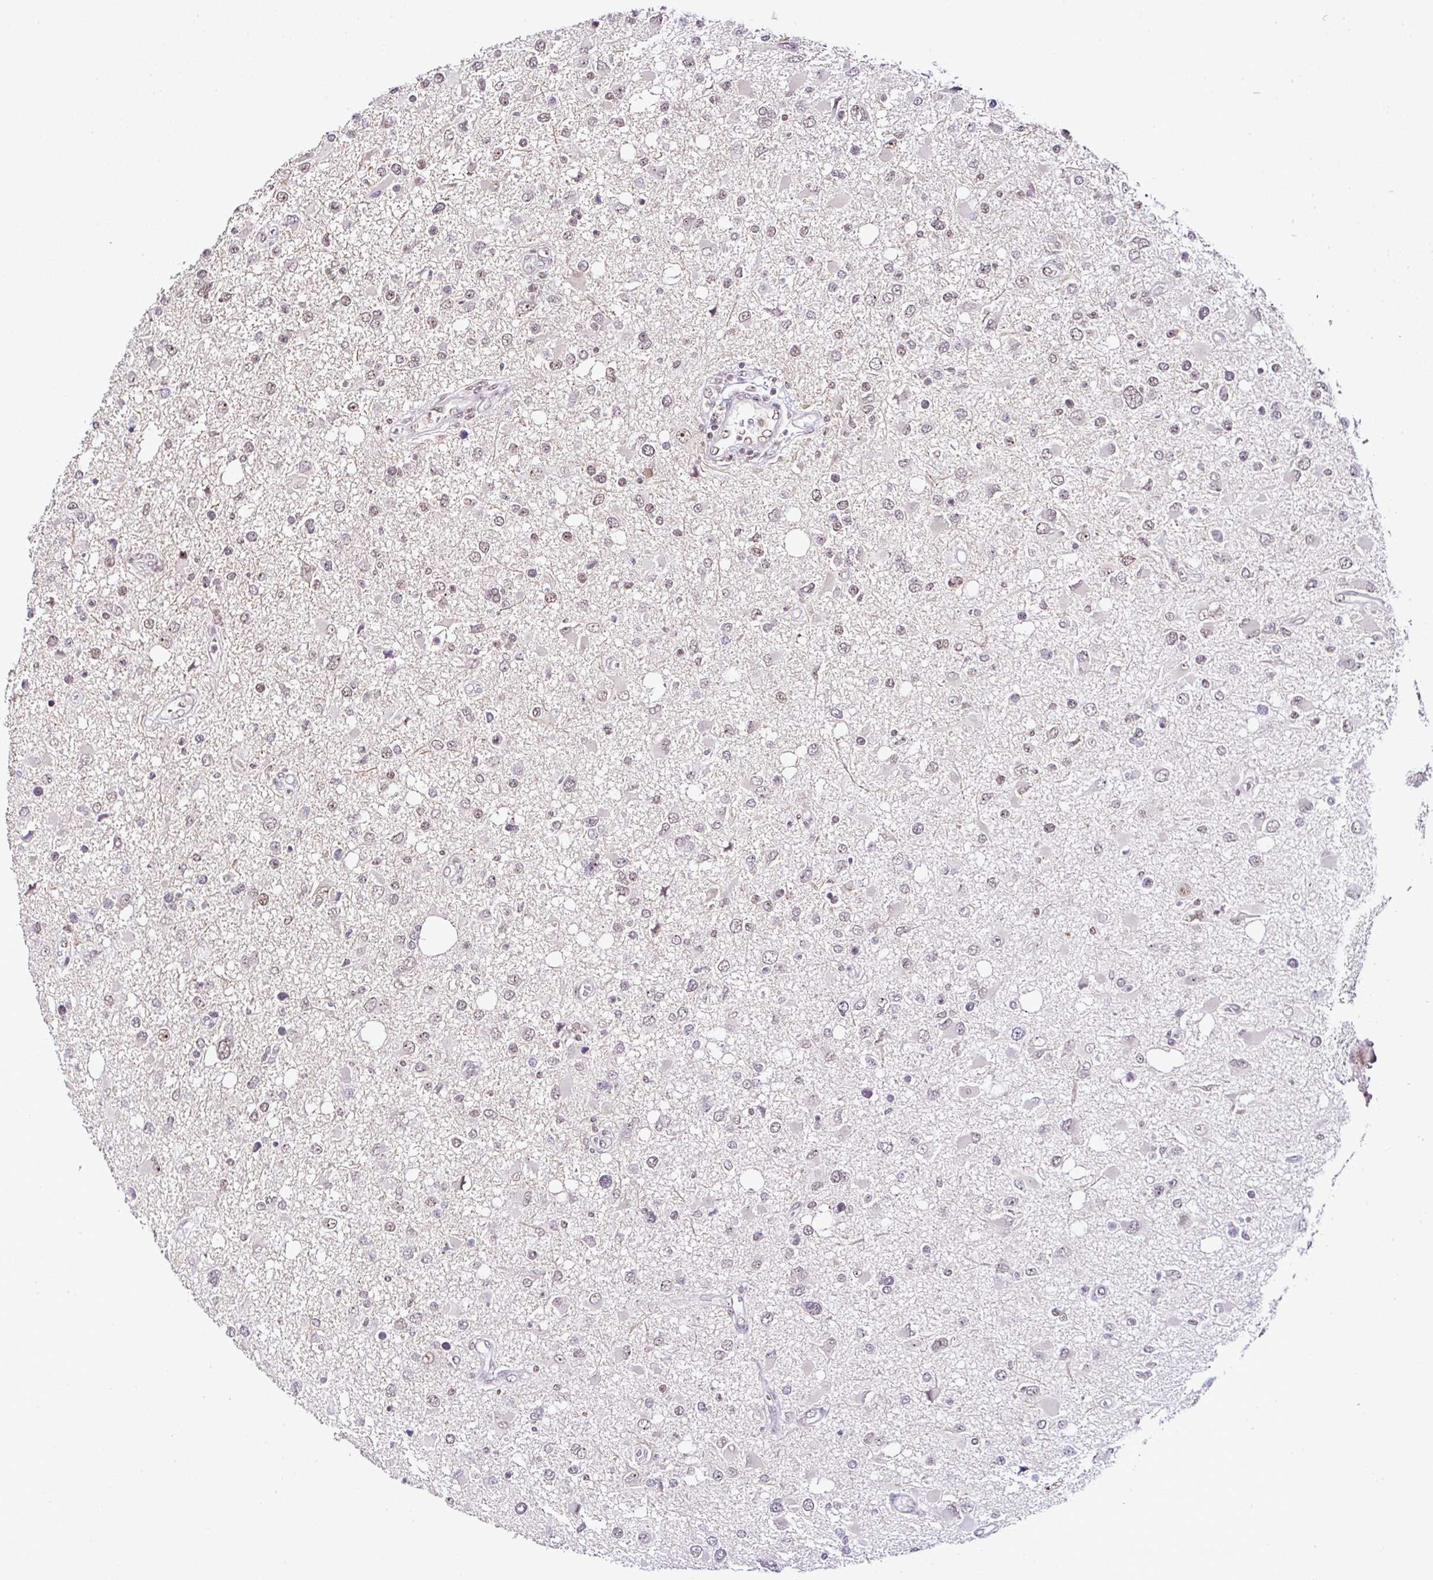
{"staining": {"intensity": "weak", "quantity": "25%-75%", "location": "nuclear"}, "tissue": "glioma", "cell_type": "Tumor cells", "image_type": "cancer", "snomed": [{"axis": "morphology", "description": "Glioma, malignant, High grade"}, {"axis": "topography", "description": "Brain"}], "caption": "The immunohistochemical stain shows weak nuclear staining in tumor cells of glioma tissue. (DAB (3,3'-diaminobenzidine) IHC with brightfield microscopy, high magnification).", "gene": "PTPN2", "patient": {"sex": "male", "age": 53}}